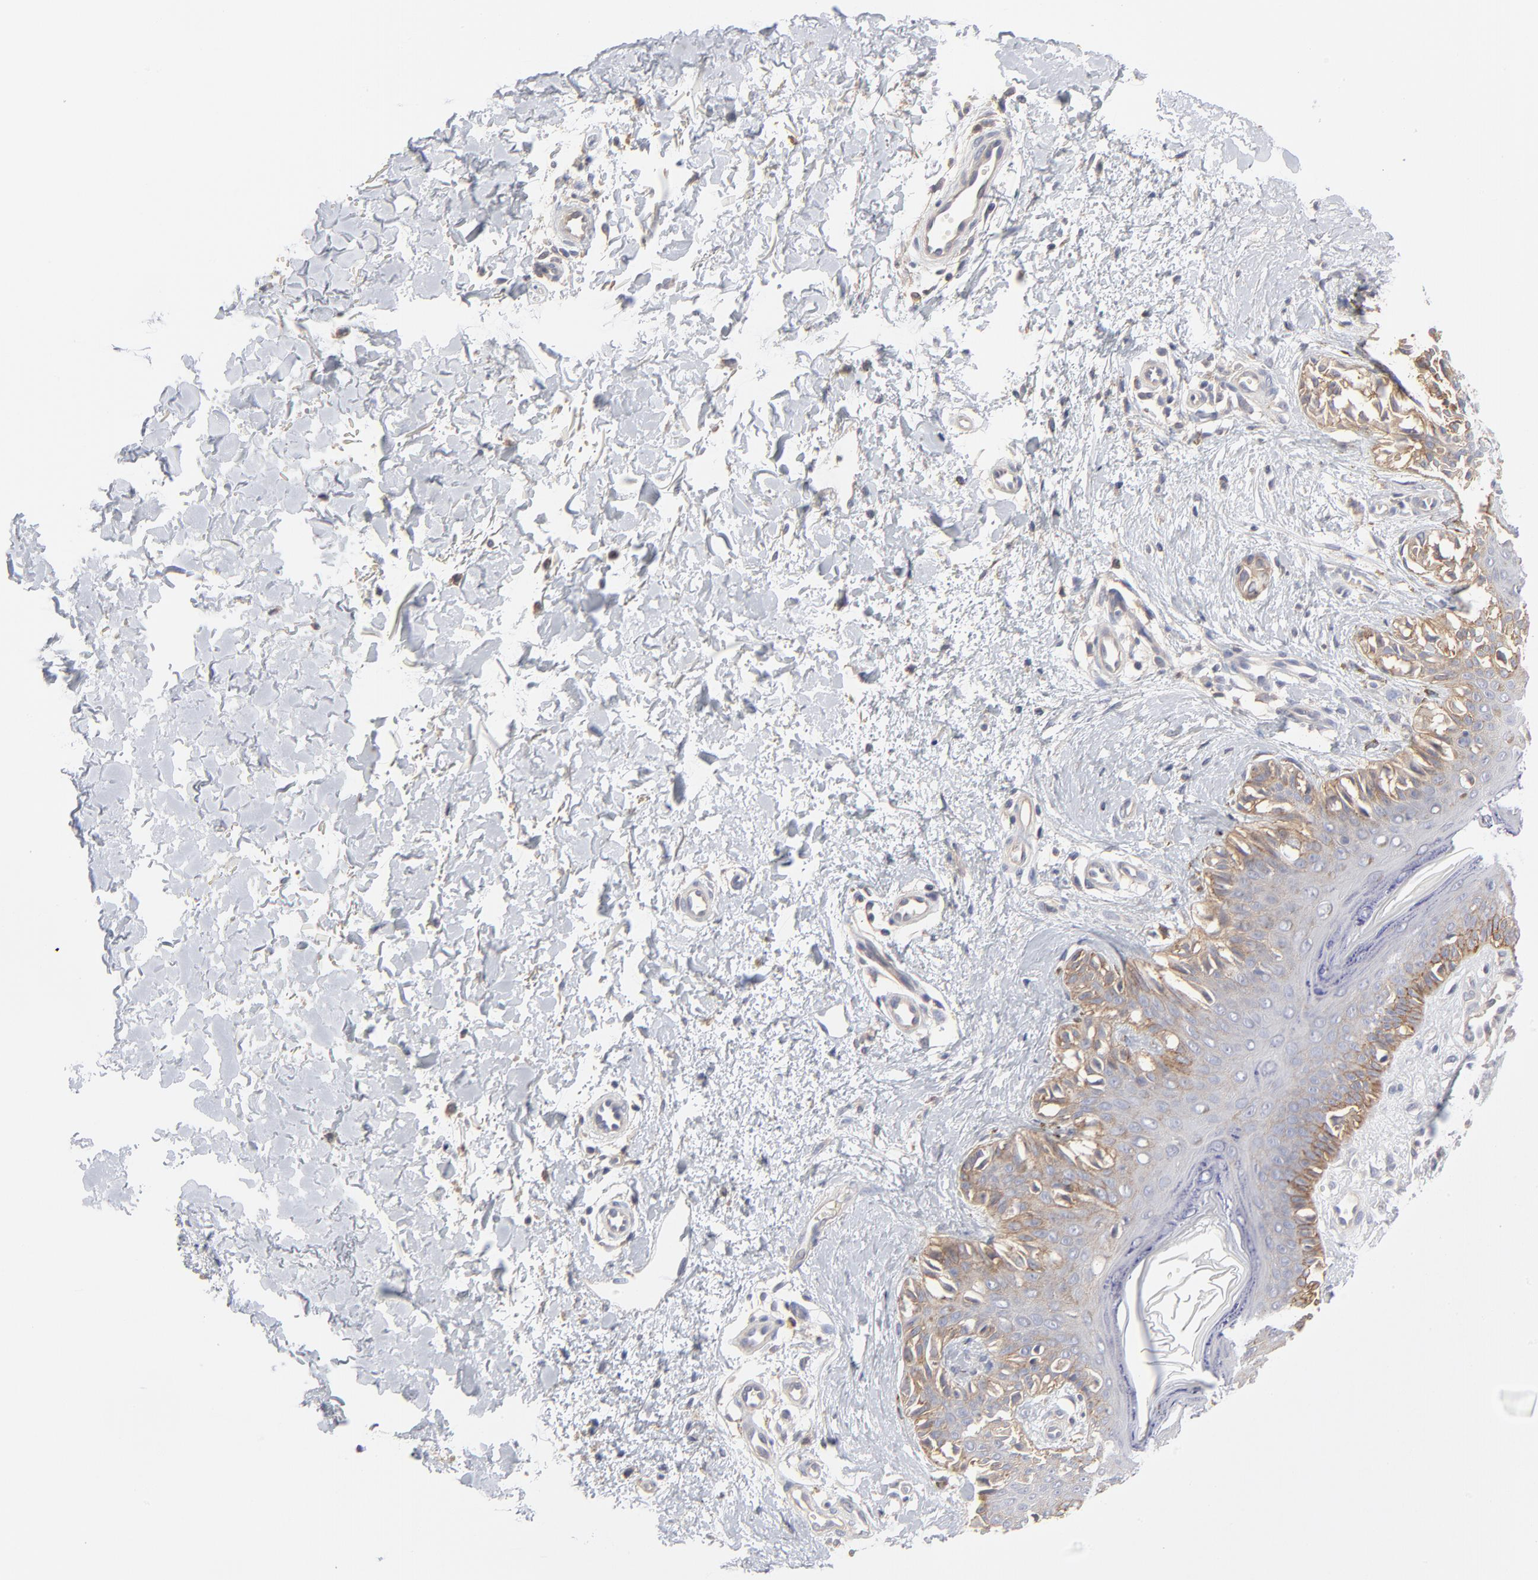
{"staining": {"intensity": "moderate", "quantity": ">75%", "location": "cytoplasmic/membranous"}, "tissue": "melanoma", "cell_type": "Tumor cells", "image_type": "cancer", "snomed": [{"axis": "morphology", "description": "Normal tissue, NOS"}, {"axis": "morphology", "description": "Malignant melanoma, NOS"}, {"axis": "topography", "description": "Skin"}], "caption": "Protein staining of malignant melanoma tissue shows moderate cytoplasmic/membranous expression in approximately >75% of tumor cells.", "gene": "SLC16A1", "patient": {"sex": "male", "age": 83}}